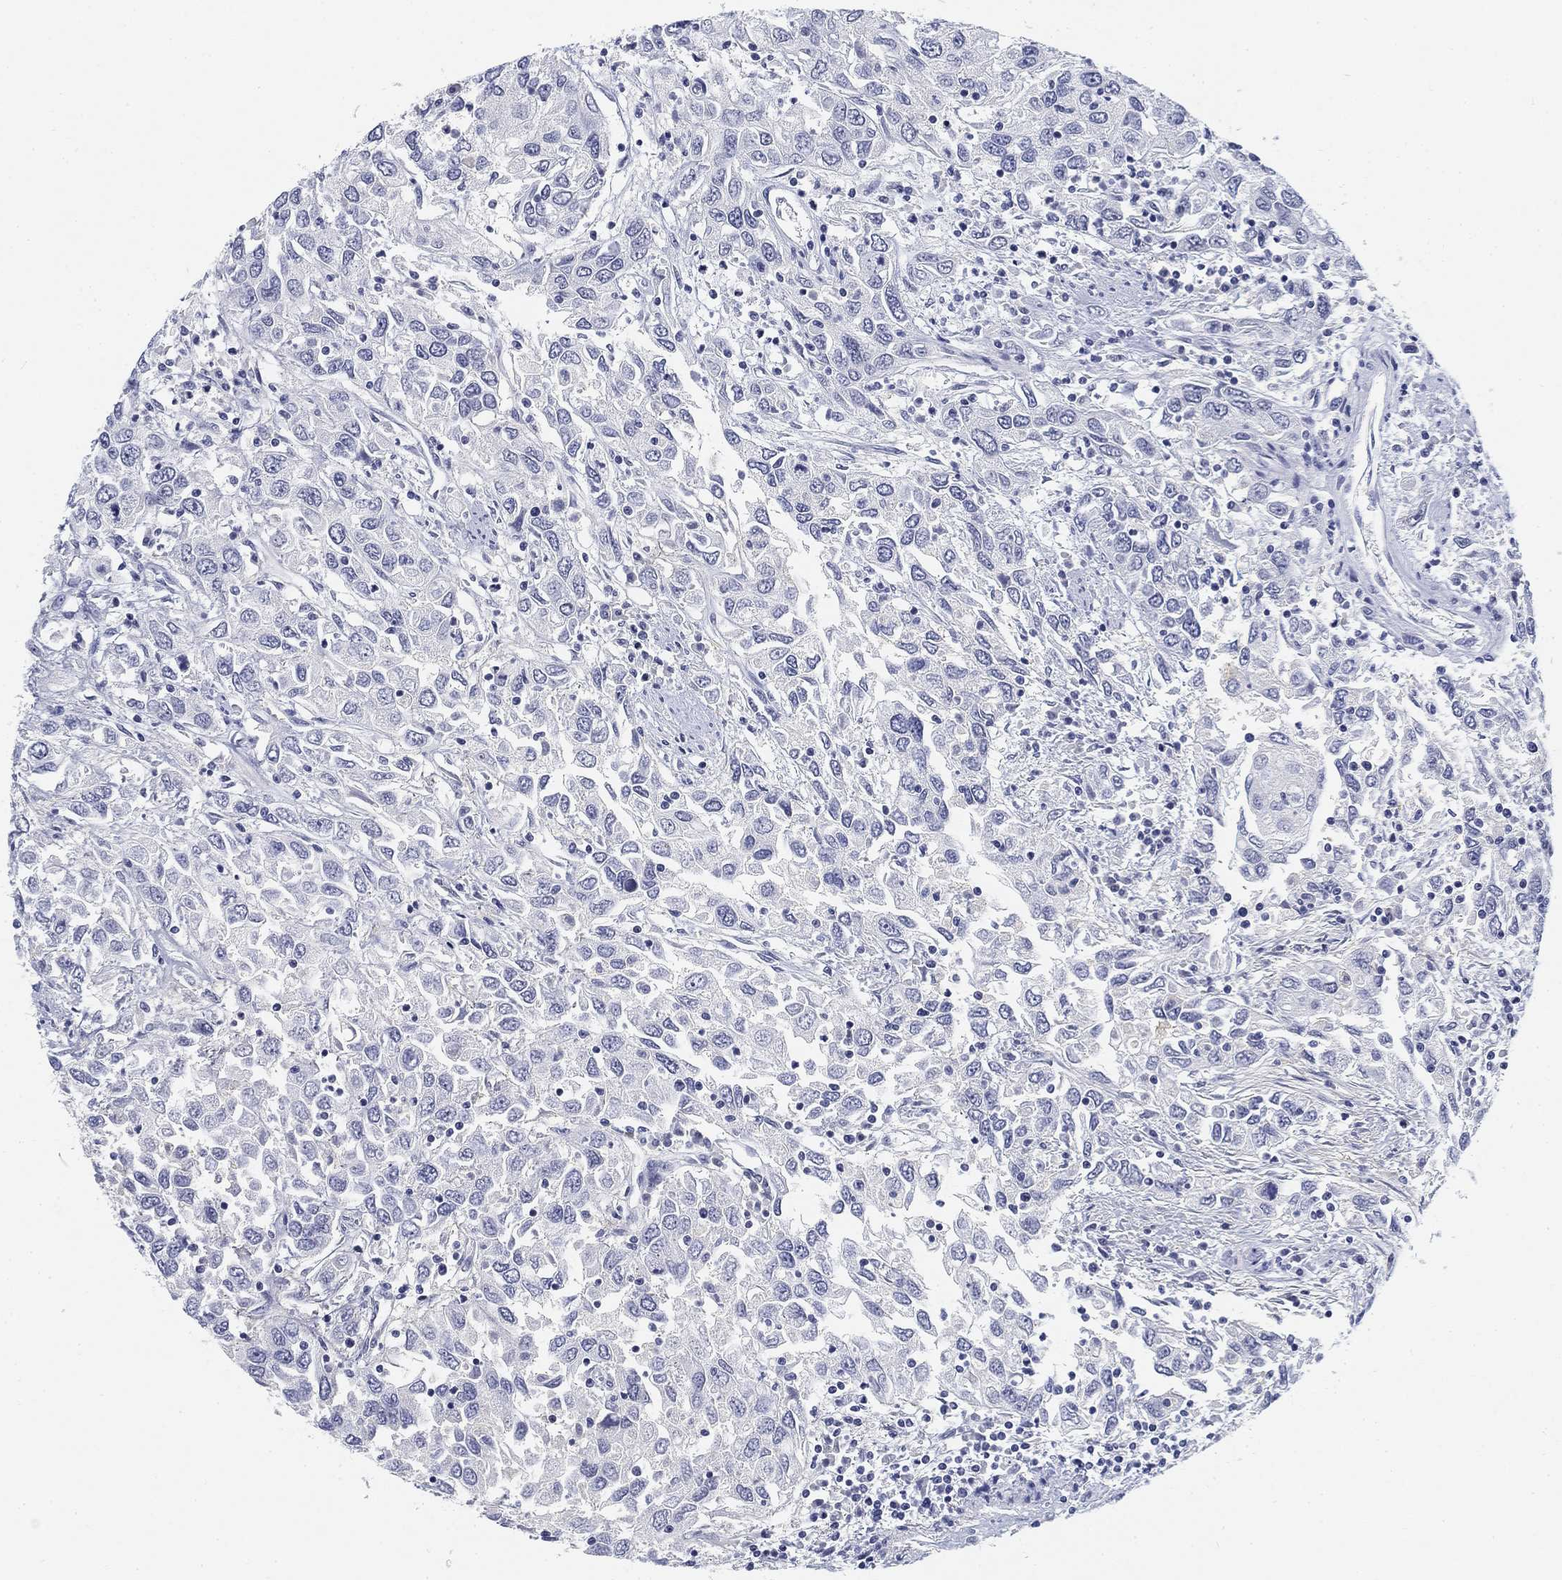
{"staining": {"intensity": "negative", "quantity": "none", "location": "none"}, "tissue": "urothelial cancer", "cell_type": "Tumor cells", "image_type": "cancer", "snomed": [{"axis": "morphology", "description": "Urothelial carcinoma, High grade"}, {"axis": "topography", "description": "Urinary bladder"}], "caption": "Immunohistochemical staining of high-grade urothelial carcinoma displays no significant positivity in tumor cells. Brightfield microscopy of immunohistochemistry (IHC) stained with DAB (3,3'-diaminobenzidine) (brown) and hematoxylin (blue), captured at high magnification.", "gene": "SLC2A5", "patient": {"sex": "male", "age": 76}}